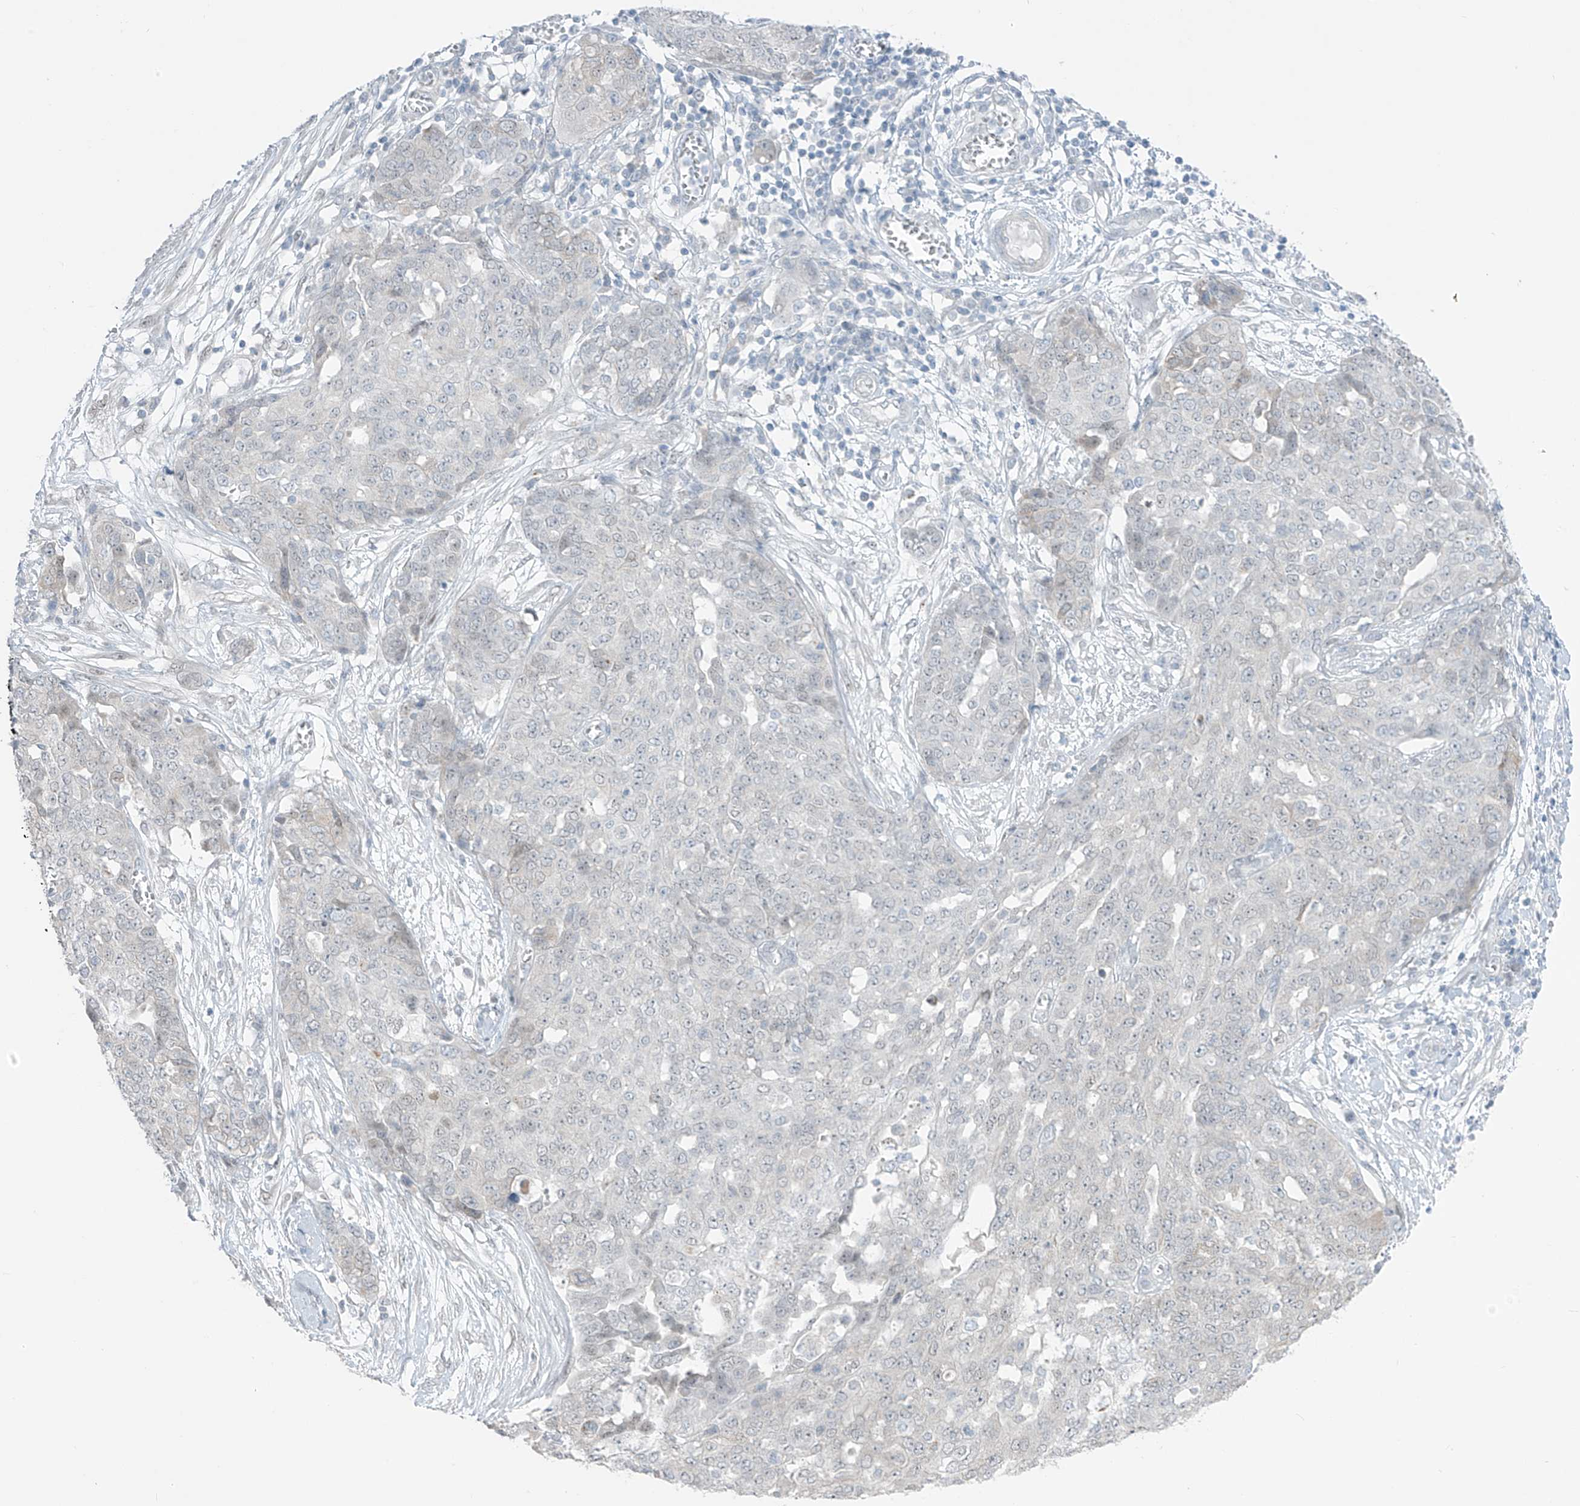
{"staining": {"intensity": "negative", "quantity": "none", "location": "none"}, "tissue": "ovarian cancer", "cell_type": "Tumor cells", "image_type": "cancer", "snomed": [{"axis": "morphology", "description": "Cystadenocarcinoma, serous, NOS"}, {"axis": "topography", "description": "Soft tissue"}, {"axis": "topography", "description": "Ovary"}], "caption": "The micrograph demonstrates no staining of tumor cells in ovarian cancer (serous cystadenocarcinoma).", "gene": "ASPRV1", "patient": {"sex": "female", "age": 57}}